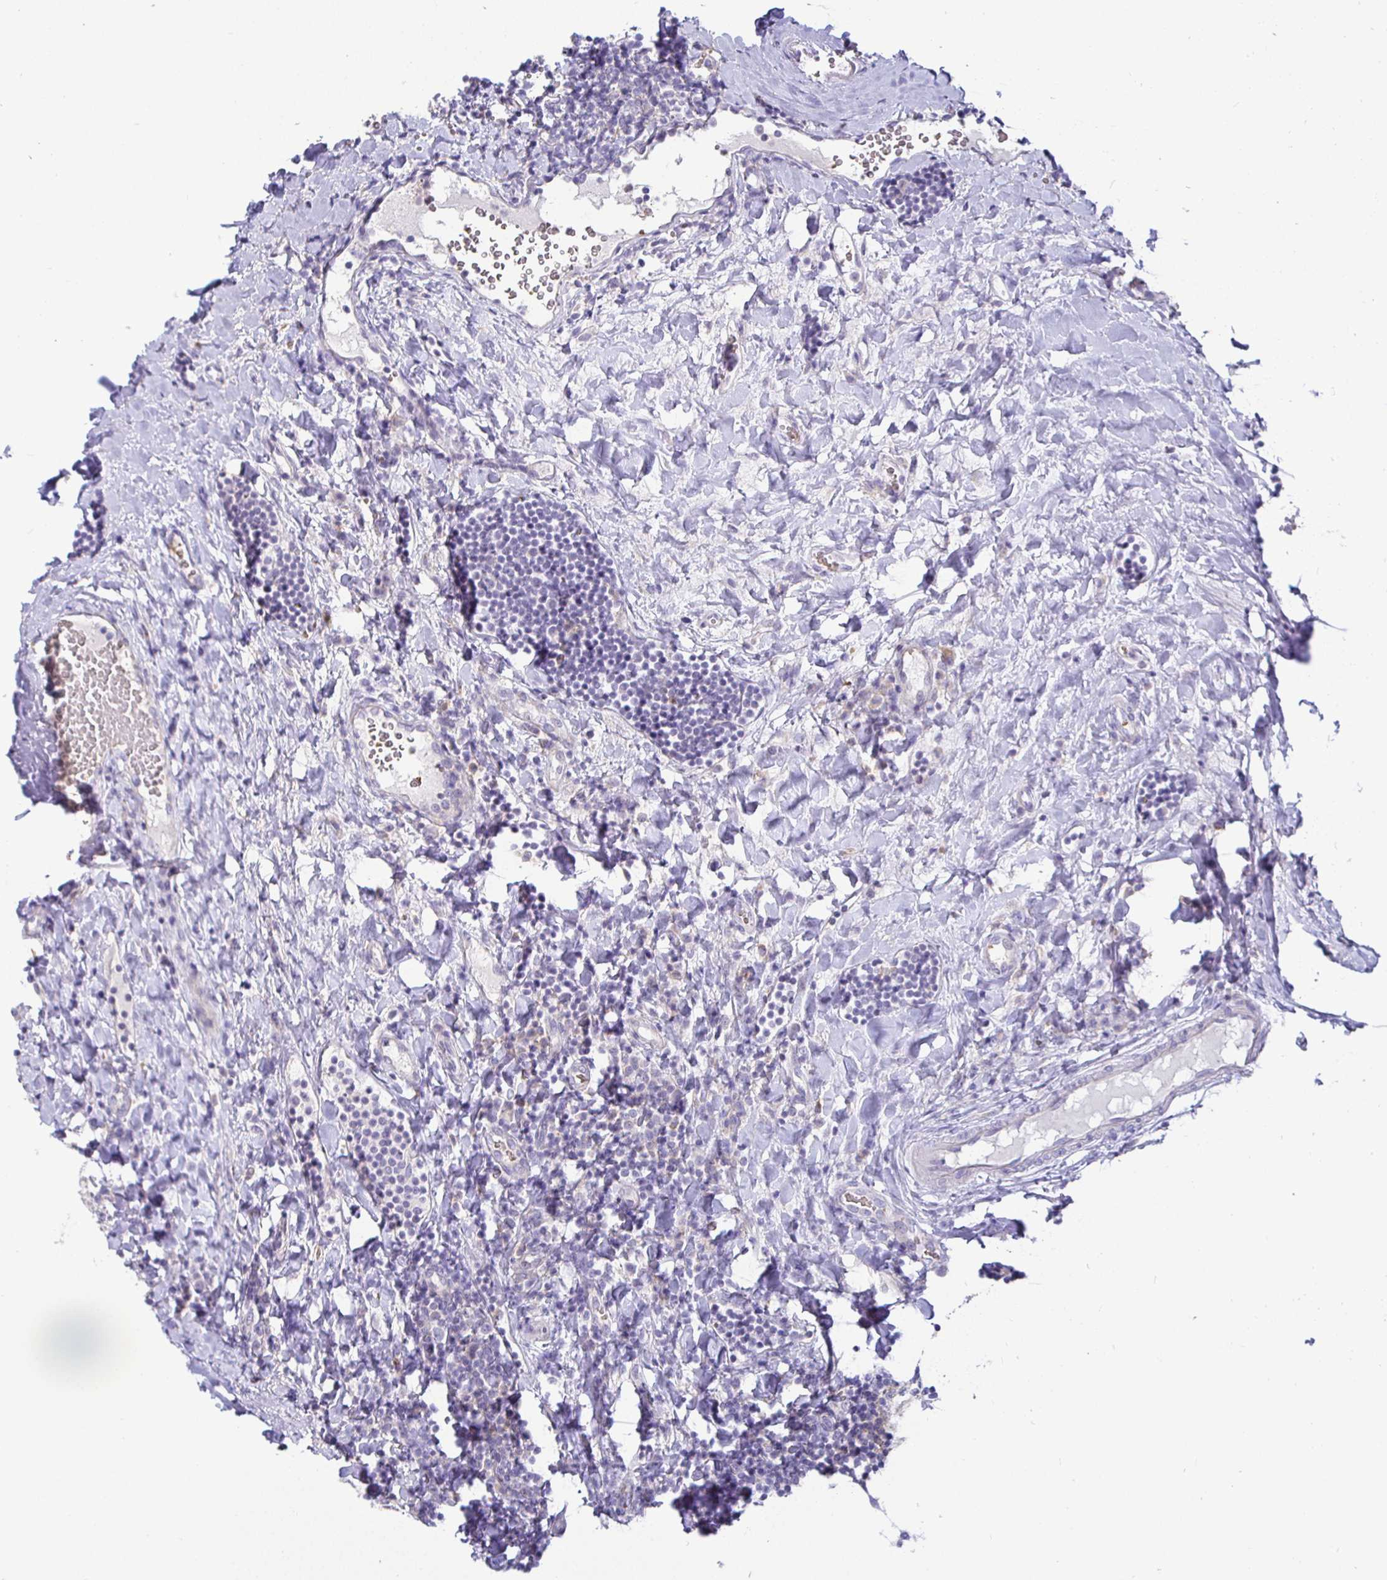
{"staining": {"intensity": "negative", "quantity": "none", "location": "none"}, "tissue": "tonsil", "cell_type": "Germinal center cells", "image_type": "normal", "snomed": [{"axis": "morphology", "description": "Normal tissue, NOS"}, {"axis": "topography", "description": "Tonsil"}], "caption": "The image exhibits no significant positivity in germinal center cells of tonsil. The staining is performed using DAB (3,3'-diaminobenzidine) brown chromogen with nuclei counter-stained in using hematoxylin.", "gene": "SIRPA", "patient": {"sex": "female", "age": 10}}